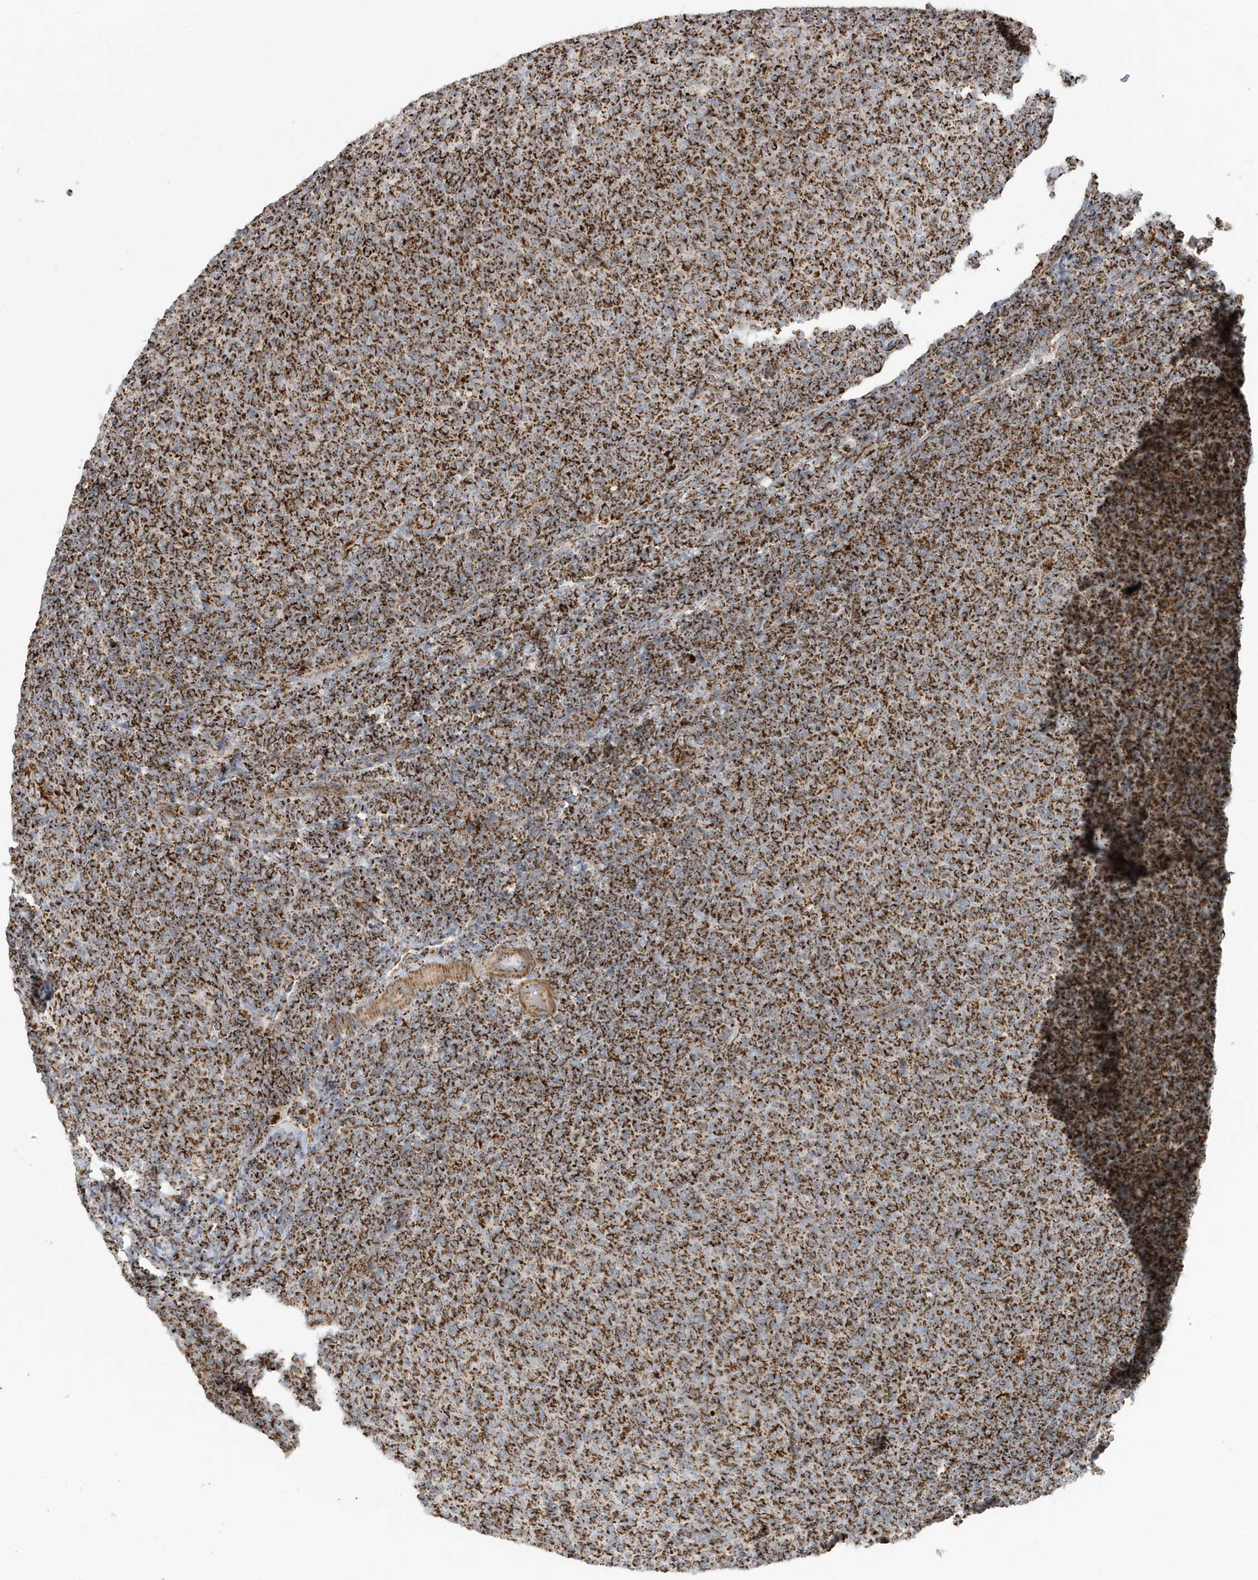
{"staining": {"intensity": "strong", "quantity": ">75%", "location": "cytoplasmic/membranous"}, "tissue": "lymphoma", "cell_type": "Tumor cells", "image_type": "cancer", "snomed": [{"axis": "morphology", "description": "Malignant lymphoma, non-Hodgkin's type, Low grade"}, {"axis": "topography", "description": "Lymph node"}], "caption": "Human malignant lymphoma, non-Hodgkin's type (low-grade) stained for a protein (brown) reveals strong cytoplasmic/membranous positive expression in about >75% of tumor cells.", "gene": "MAN1A1", "patient": {"sex": "male", "age": 66}}